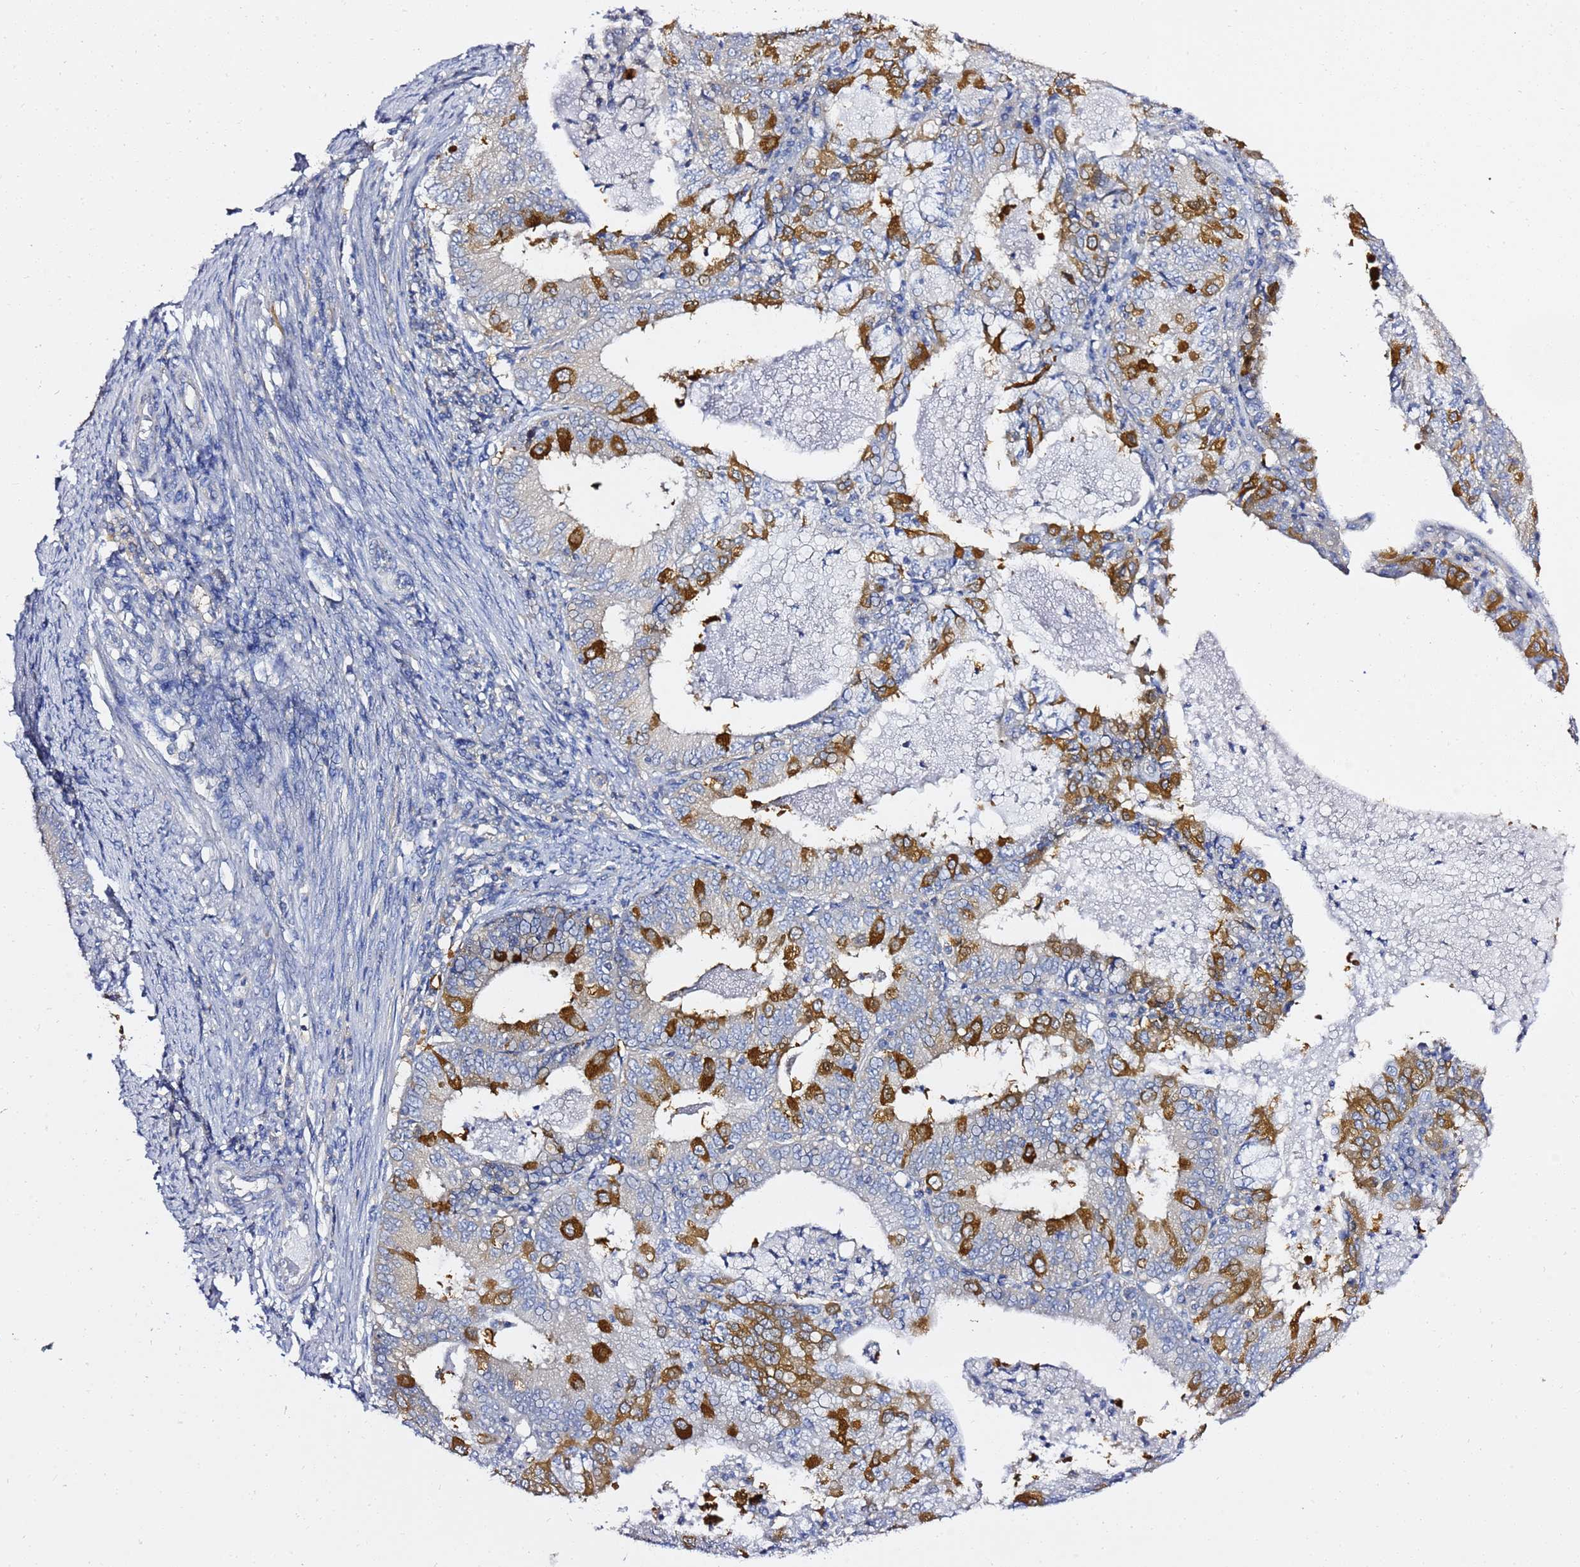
{"staining": {"intensity": "strong", "quantity": "<25%", "location": "cytoplasmic/membranous"}, "tissue": "endometrial cancer", "cell_type": "Tumor cells", "image_type": "cancer", "snomed": [{"axis": "morphology", "description": "Adenocarcinoma, NOS"}, {"axis": "topography", "description": "Endometrium"}], "caption": "Endometrial adenocarcinoma stained for a protein reveals strong cytoplasmic/membranous positivity in tumor cells. (DAB = brown stain, brightfield microscopy at high magnification).", "gene": "LENG1", "patient": {"sex": "female", "age": 57}}